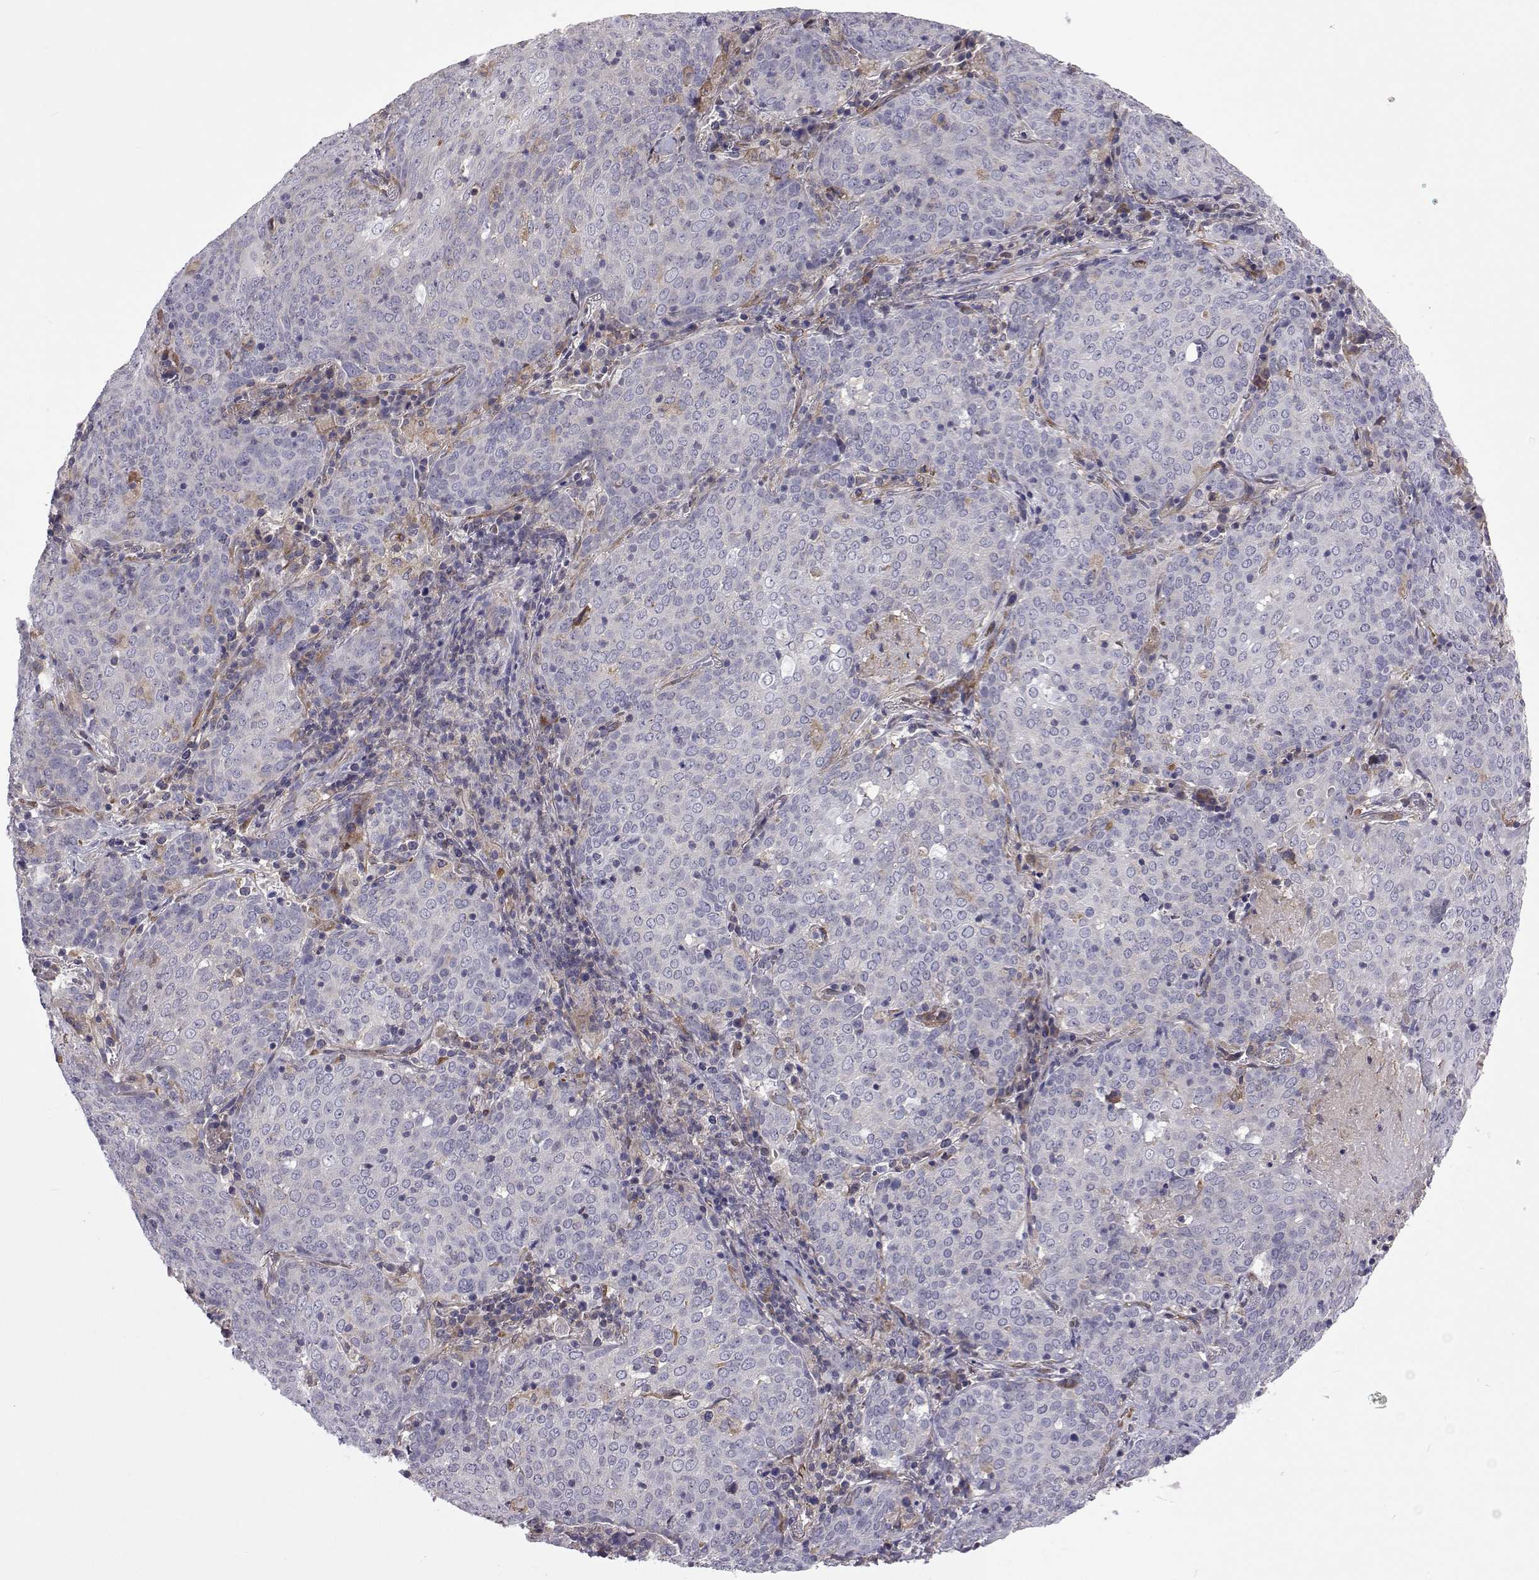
{"staining": {"intensity": "negative", "quantity": "none", "location": "none"}, "tissue": "lung cancer", "cell_type": "Tumor cells", "image_type": "cancer", "snomed": [{"axis": "morphology", "description": "Squamous cell carcinoma, NOS"}, {"axis": "topography", "description": "Lung"}], "caption": "The photomicrograph exhibits no significant staining in tumor cells of lung squamous cell carcinoma. Brightfield microscopy of immunohistochemistry (IHC) stained with DAB (brown) and hematoxylin (blue), captured at high magnification.", "gene": "TCF15", "patient": {"sex": "male", "age": 82}}